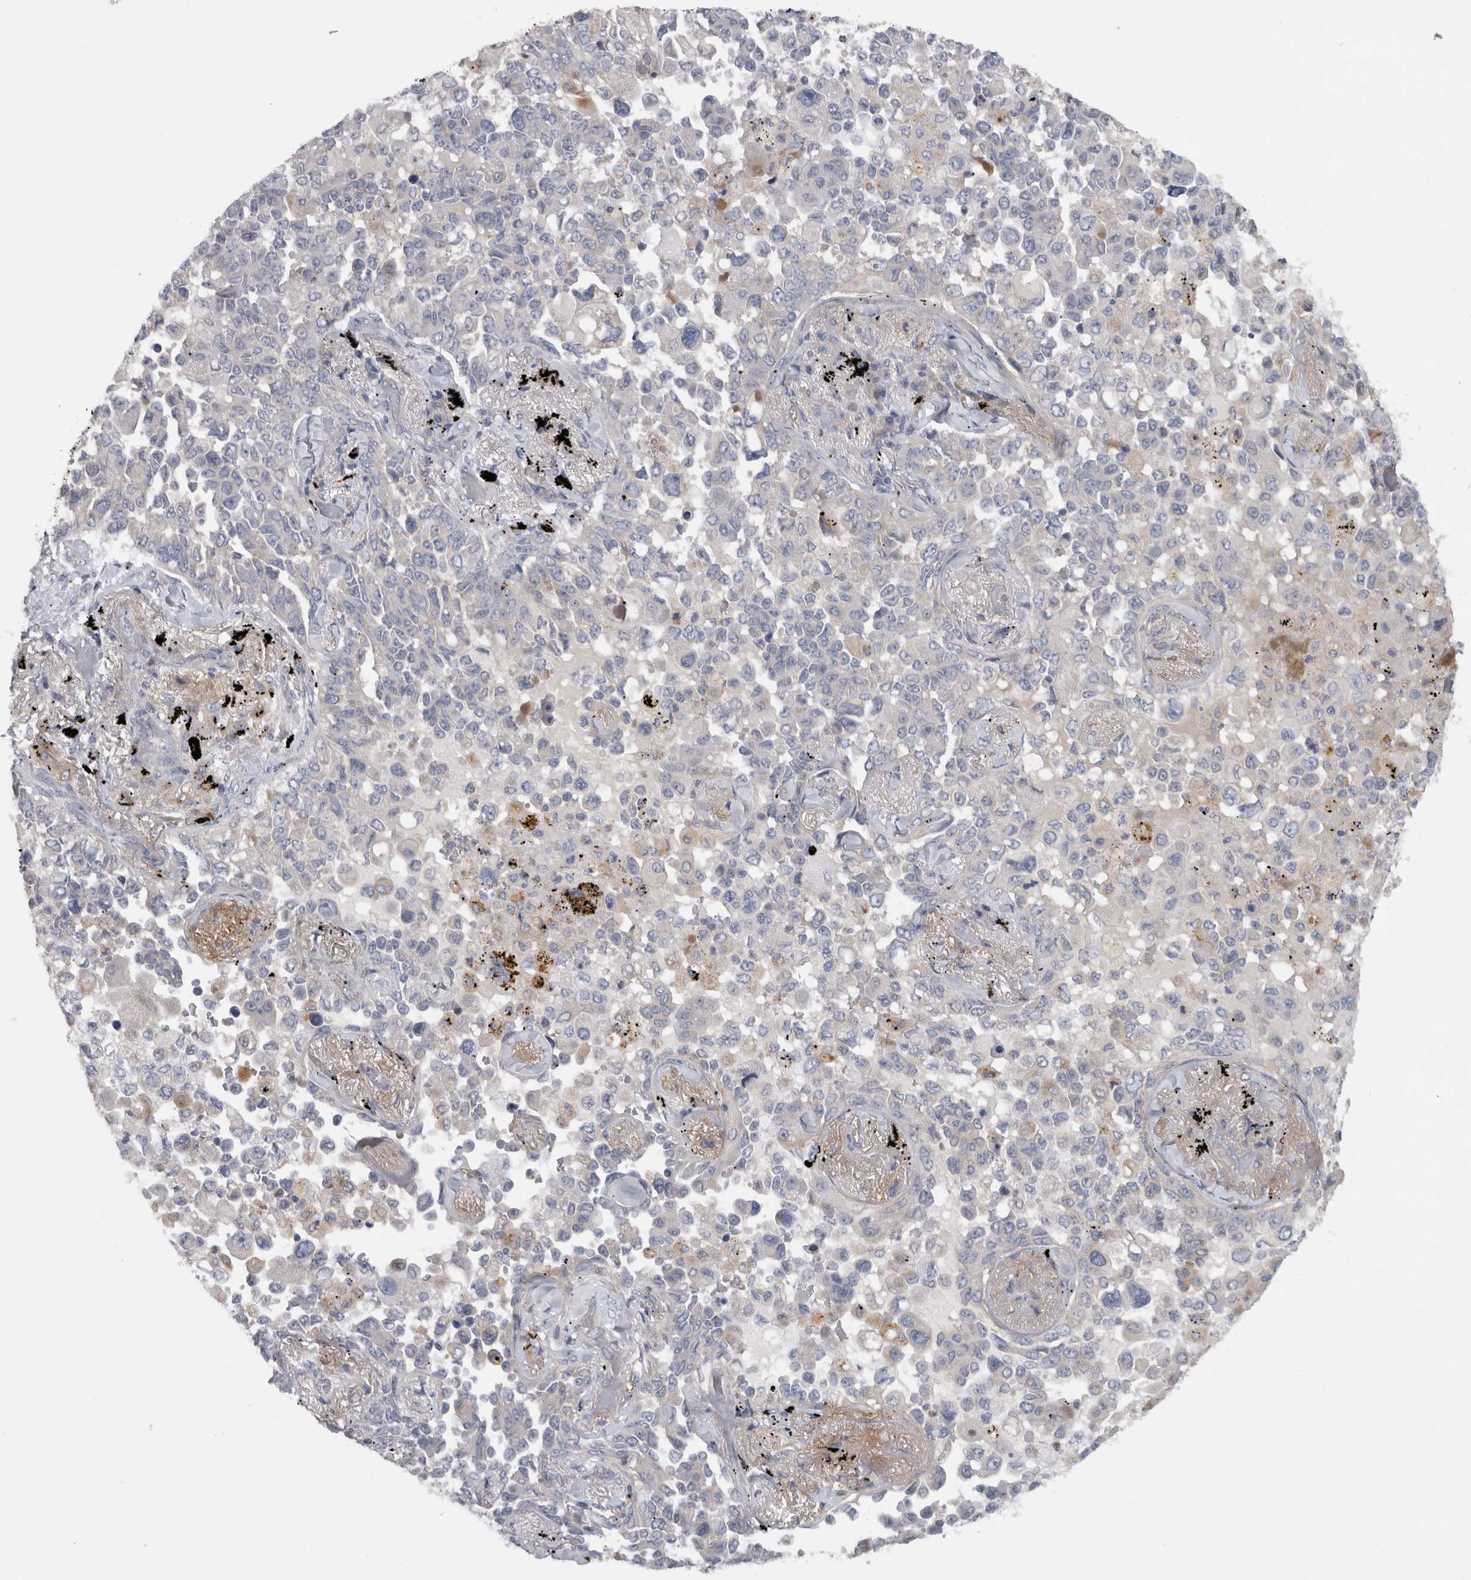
{"staining": {"intensity": "negative", "quantity": "none", "location": "none"}, "tissue": "lung cancer", "cell_type": "Tumor cells", "image_type": "cancer", "snomed": [{"axis": "morphology", "description": "Adenocarcinoma, NOS"}, {"axis": "topography", "description": "Lung"}], "caption": "A high-resolution image shows immunohistochemistry staining of lung cancer, which reveals no significant expression in tumor cells. The staining is performed using DAB (3,3'-diaminobenzidine) brown chromogen with nuclei counter-stained in using hematoxylin.", "gene": "ATXN2", "patient": {"sex": "female", "age": 67}}